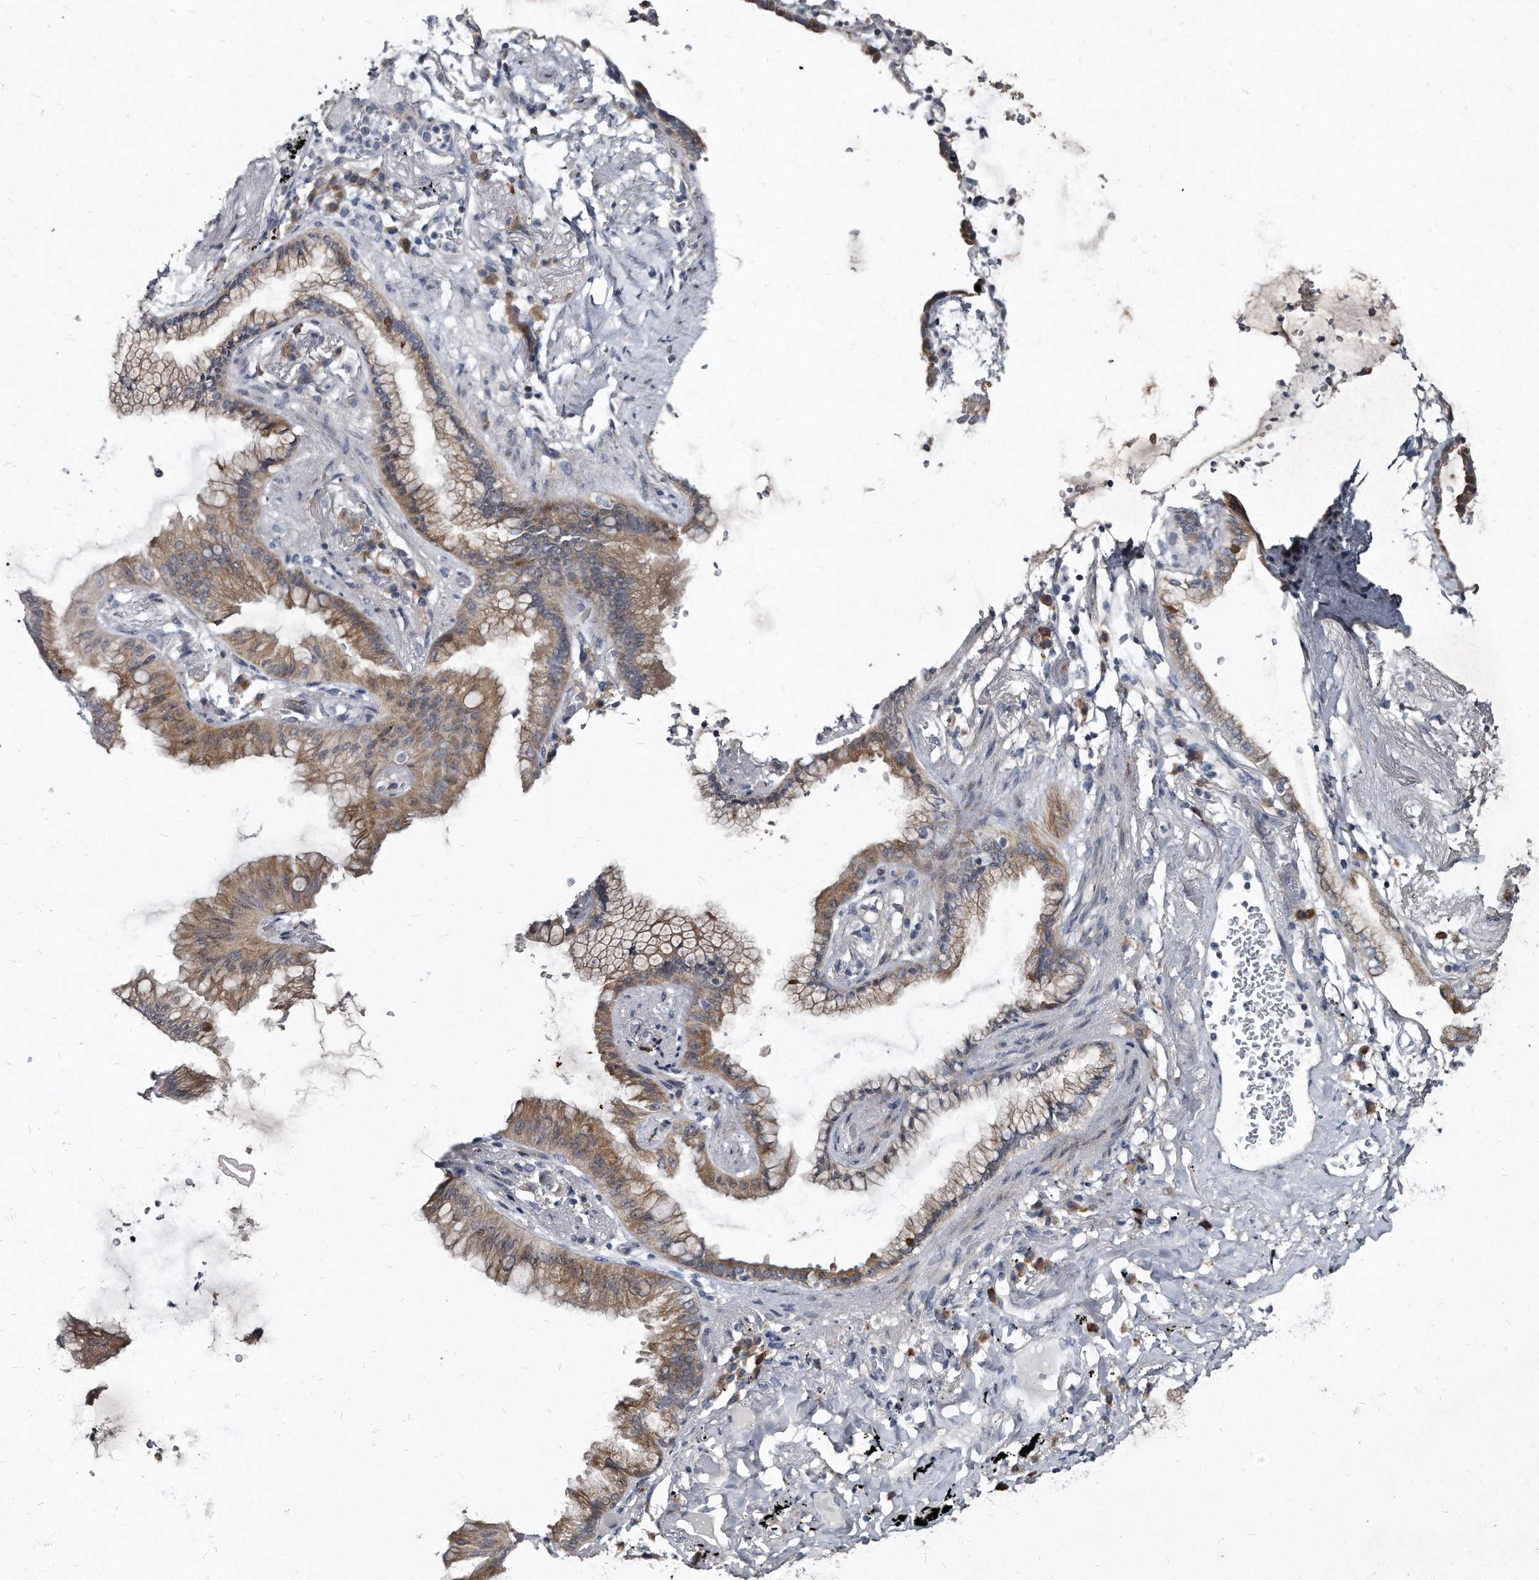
{"staining": {"intensity": "moderate", "quantity": ">75%", "location": "cytoplasmic/membranous"}, "tissue": "lung cancer", "cell_type": "Tumor cells", "image_type": "cancer", "snomed": [{"axis": "morphology", "description": "Adenocarcinoma, NOS"}, {"axis": "topography", "description": "Lung"}], "caption": "IHC photomicrograph of human adenocarcinoma (lung) stained for a protein (brown), which reveals medium levels of moderate cytoplasmic/membranous positivity in approximately >75% of tumor cells.", "gene": "KLHDC3", "patient": {"sex": "female", "age": 70}}